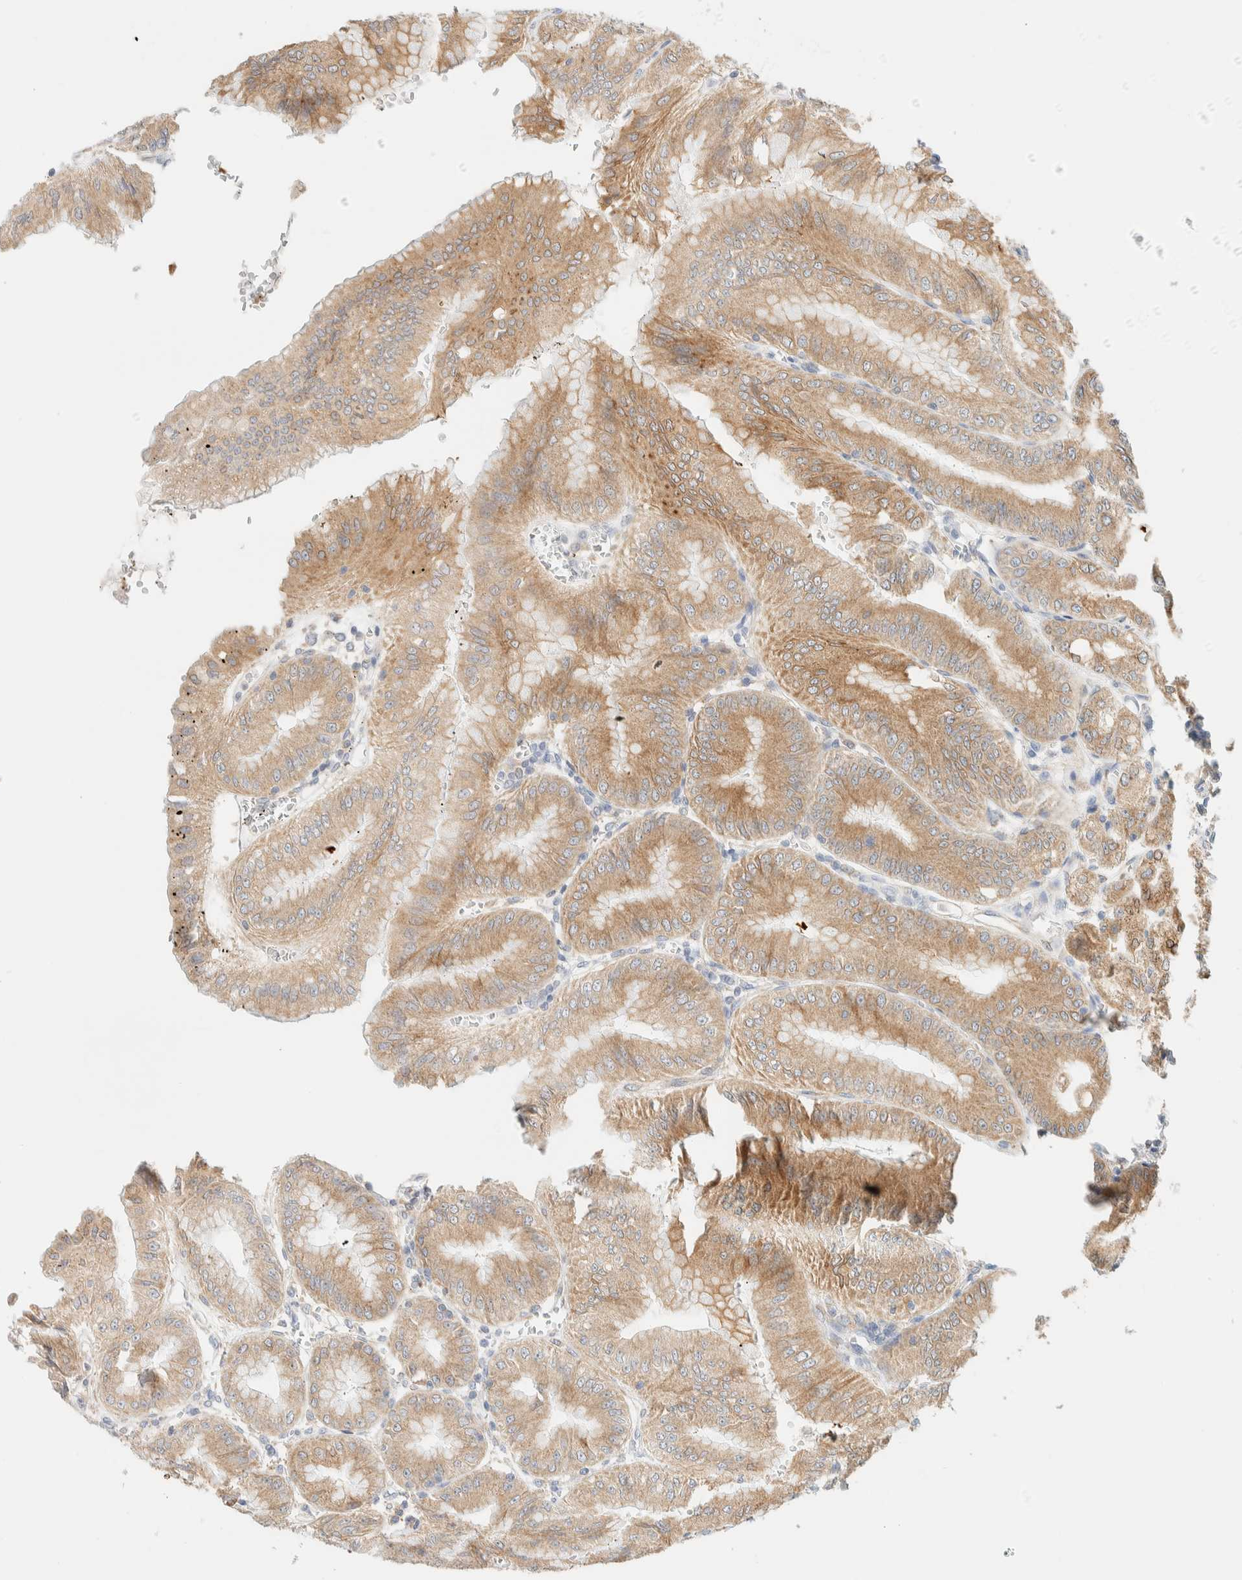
{"staining": {"intensity": "moderate", "quantity": ">75%", "location": "cytoplasmic/membranous"}, "tissue": "stomach", "cell_type": "Glandular cells", "image_type": "normal", "snomed": [{"axis": "morphology", "description": "Normal tissue, NOS"}, {"axis": "topography", "description": "Stomach, lower"}], "caption": "Immunohistochemical staining of benign stomach exhibits moderate cytoplasmic/membranous protein staining in about >75% of glandular cells. (Stains: DAB (3,3'-diaminobenzidine) in brown, nuclei in blue, Microscopy: brightfield microscopy at high magnification).", "gene": "NT5C", "patient": {"sex": "male", "age": 71}}